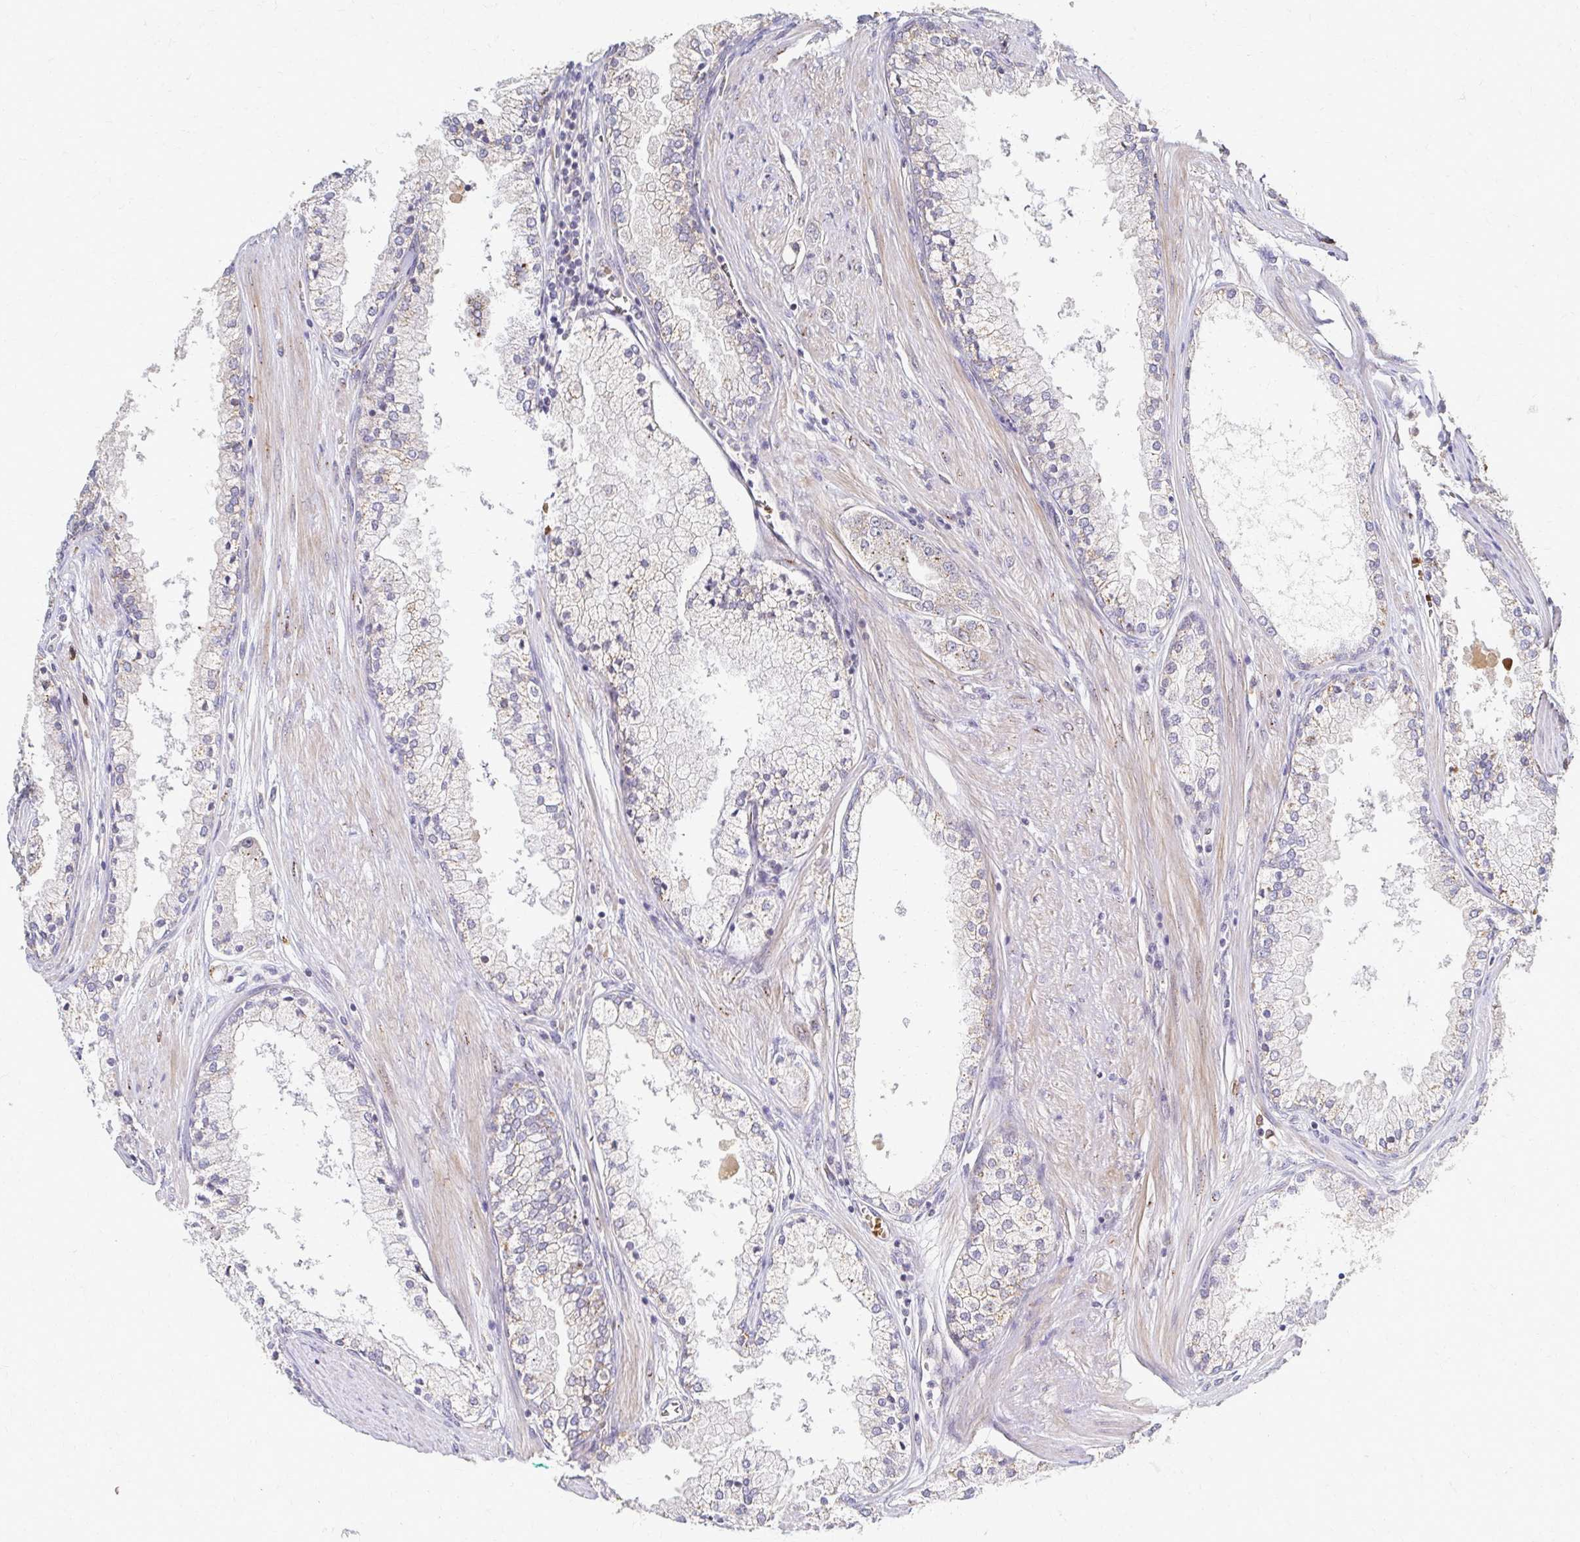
{"staining": {"intensity": "negative", "quantity": "none", "location": "none"}, "tissue": "prostate cancer", "cell_type": "Tumor cells", "image_type": "cancer", "snomed": [{"axis": "morphology", "description": "Adenocarcinoma, High grade"}, {"axis": "topography", "description": "Prostate"}], "caption": "Immunohistochemical staining of human prostate cancer (adenocarcinoma (high-grade)) reveals no significant expression in tumor cells.", "gene": "SKA2", "patient": {"sex": "male", "age": 66}}